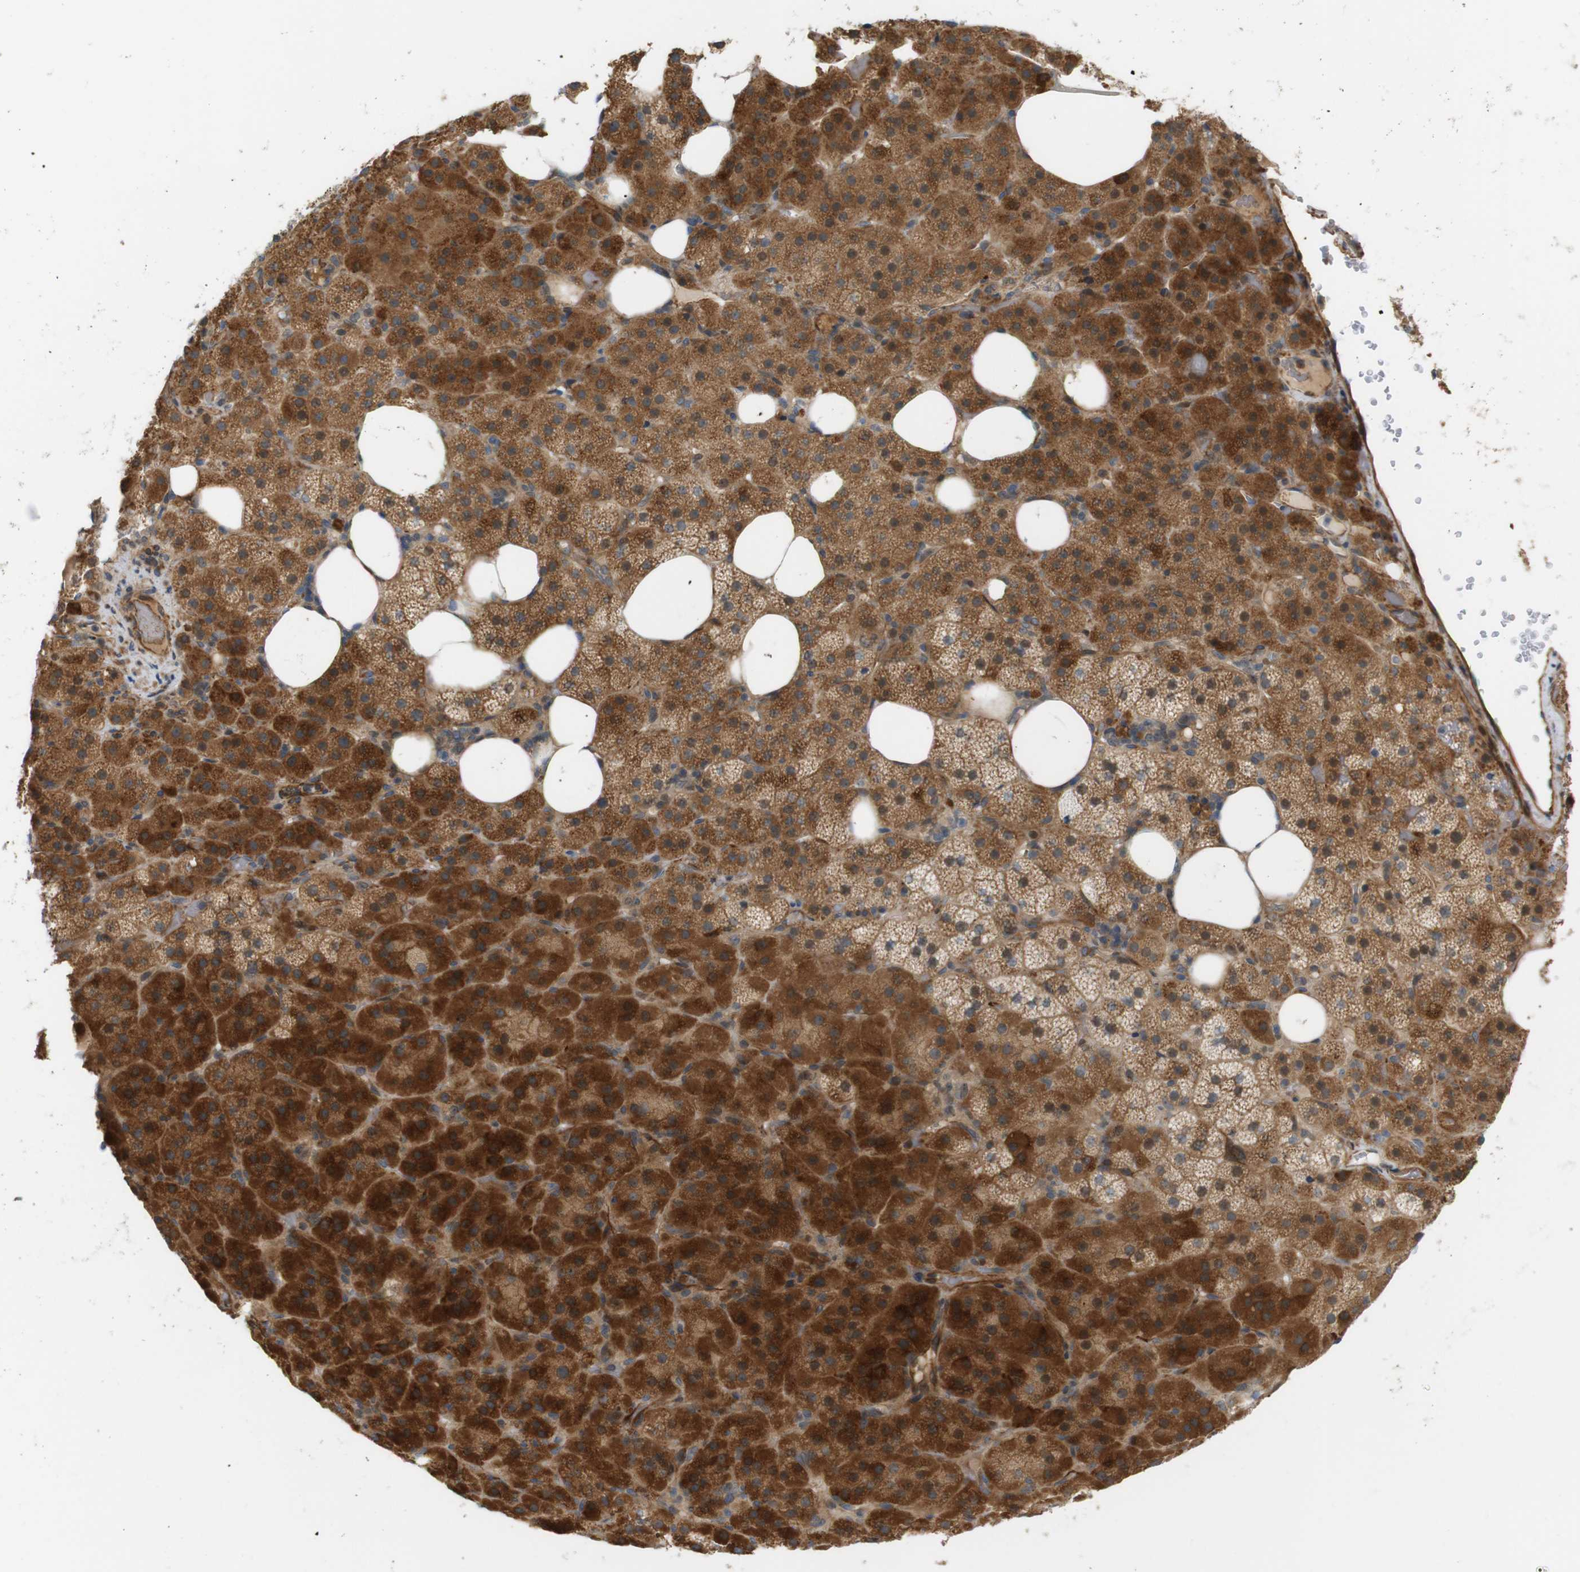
{"staining": {"intensity": "strong", "quantity": ">75%", "location": "cytoplasmic/membranous"}, "tissue": "adrenal gland", "cell_type": "Glandular cells", "image_type": "normal", "snomed": [{"axis": "morphology", "description": "Normal tissue, NOS"}, {"axis": "topography", "description": "Adrenal gland"}], "caption": "Immunohistochemical staining of unremarkable adrenal gland reveals >75% levels of strong cytoplasmic/membranous protein staining in about >75% of glandular cells.", "gene": "RPTOR", "patient": {"sex": "female", "age": 59}}